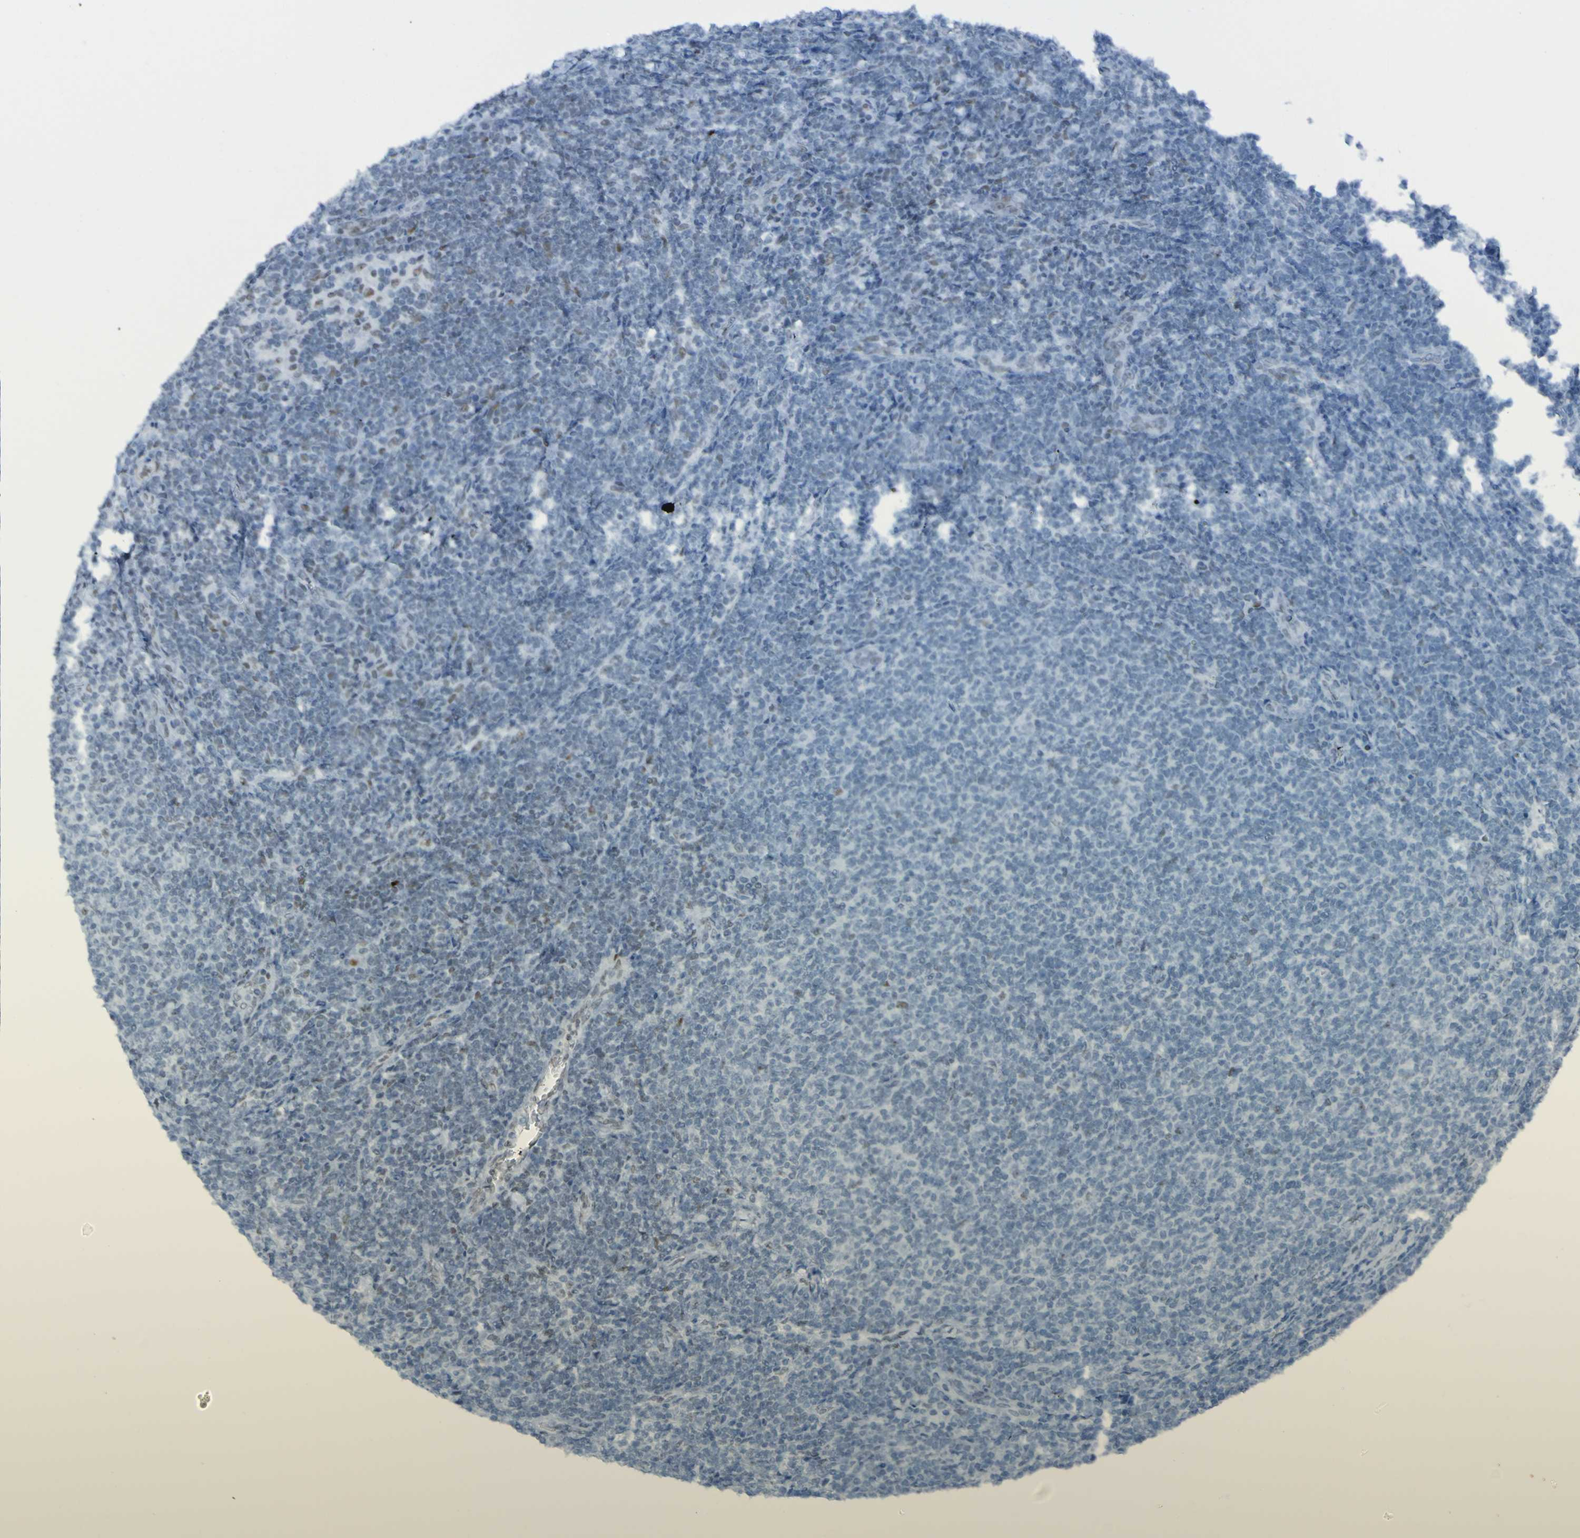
{"staining": {"intensity": "strong", "quantity": "<25%", "location": "nuclear"}, "tissue": "lymphoma", "cell_type": "Tumor cells", "image_type": "cancer", "snomed": [{"axis": "morphology", "description": "Malignant lymphoma, non-Hodgkin's type, Low grade"}, {"axis": "topography", "description": "Lymph node"}], "caption": "High-magnification brightfield microscopy of malignant lymphoma, non-Hodgkin's type (low-grade) stained with DAB (3,3'-diaminobenzidine) (brown) and counterstained with hematoxylin (blue). tumor cells exhibit strong nuclear positivity is identified in about<25% of cells.", "gene": "PHF2", "patient": {"sex": "male", "age": 66}}